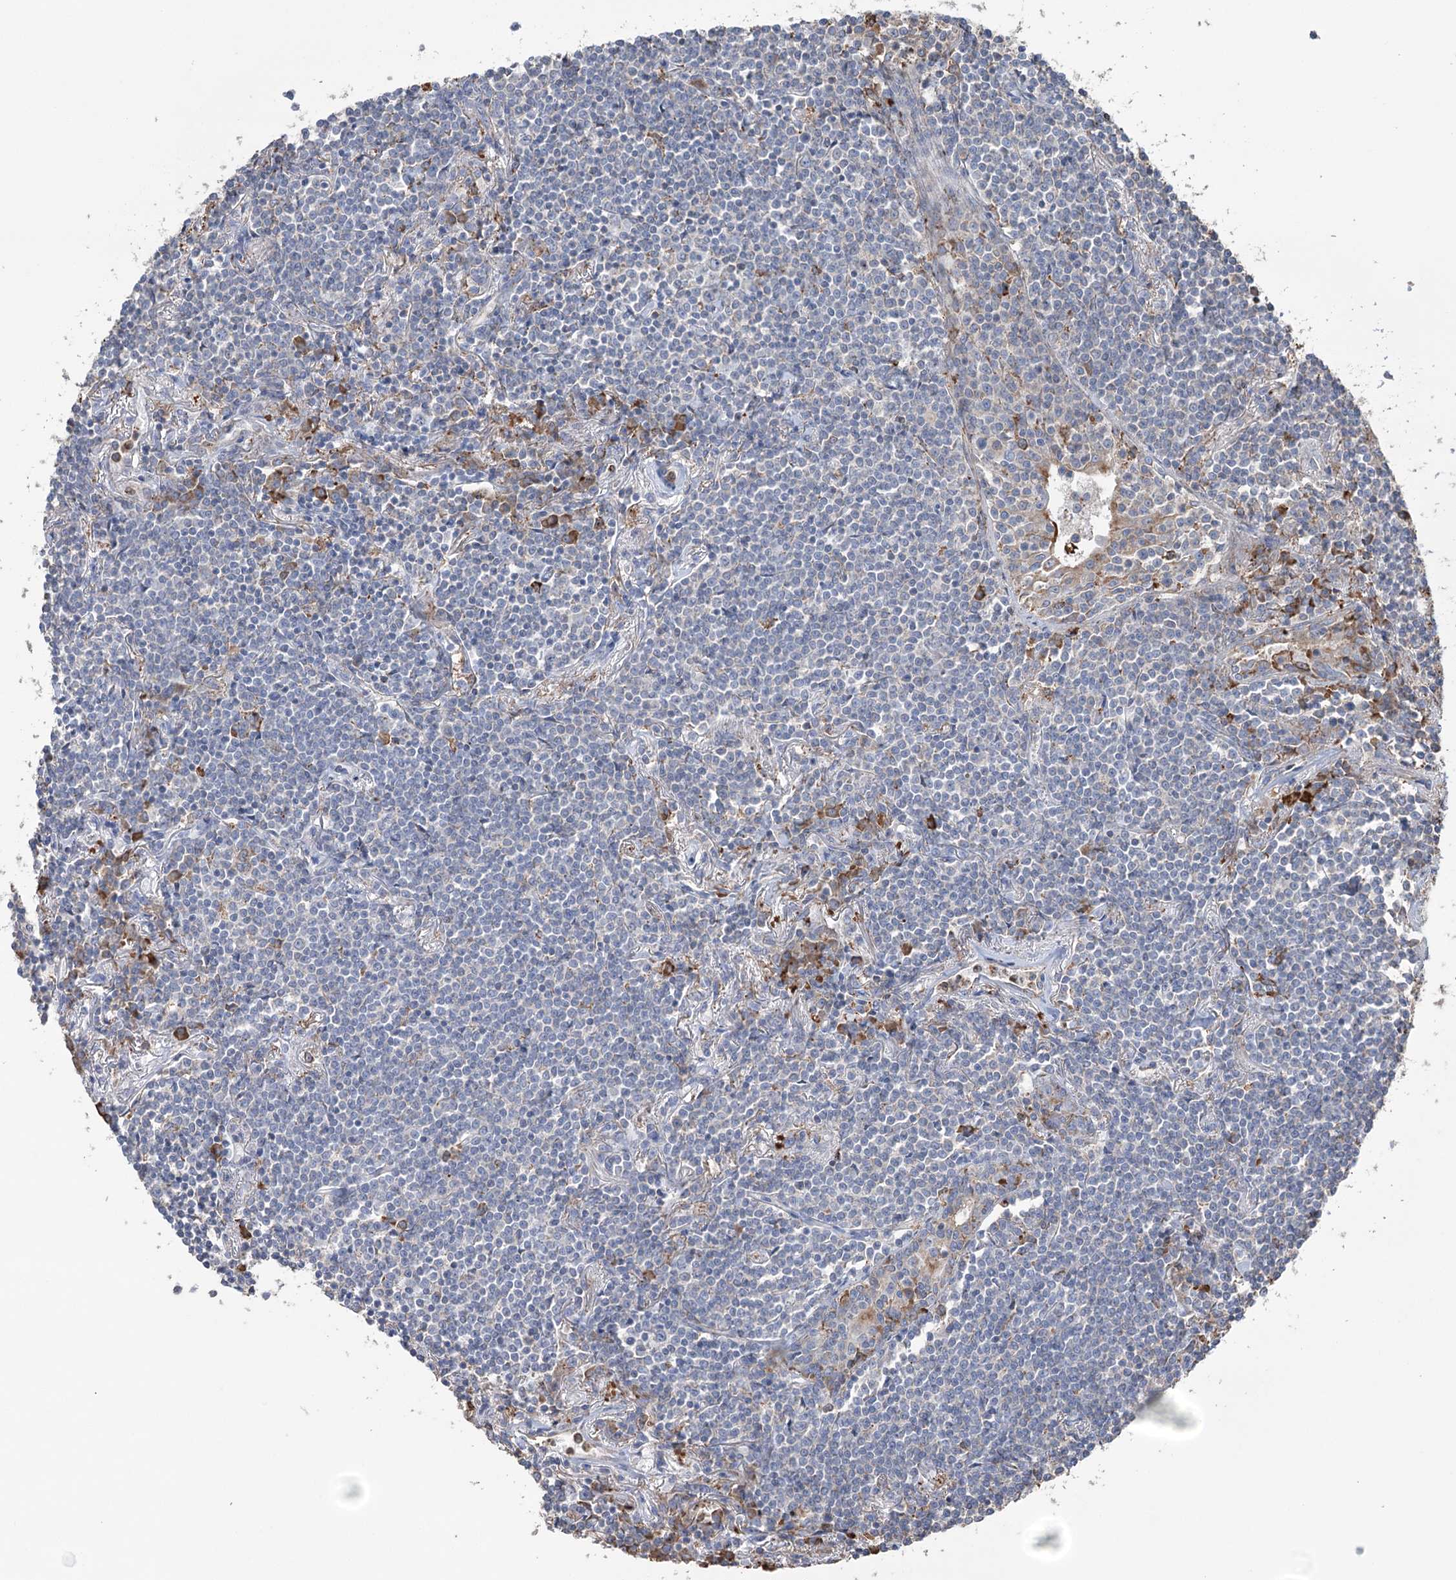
{"staining": {"intensity": "negative", "quantity": "none", "location": "none"}, "tissue": "lymphoma", "cell_type": "Tumor cells", "image_type": "cancer", "snomed": [{"axis": "morphology", "description": "Malignant lymphoma, non-Hodgkin's type, Low grade"}, {"axis": "topography", "description": "Lung"}], "caption": "Tumor cells are negative for protein expression in human lymphoma.", "gene": "TRIM71", "patient": {"sex": "female", "age": 71}}